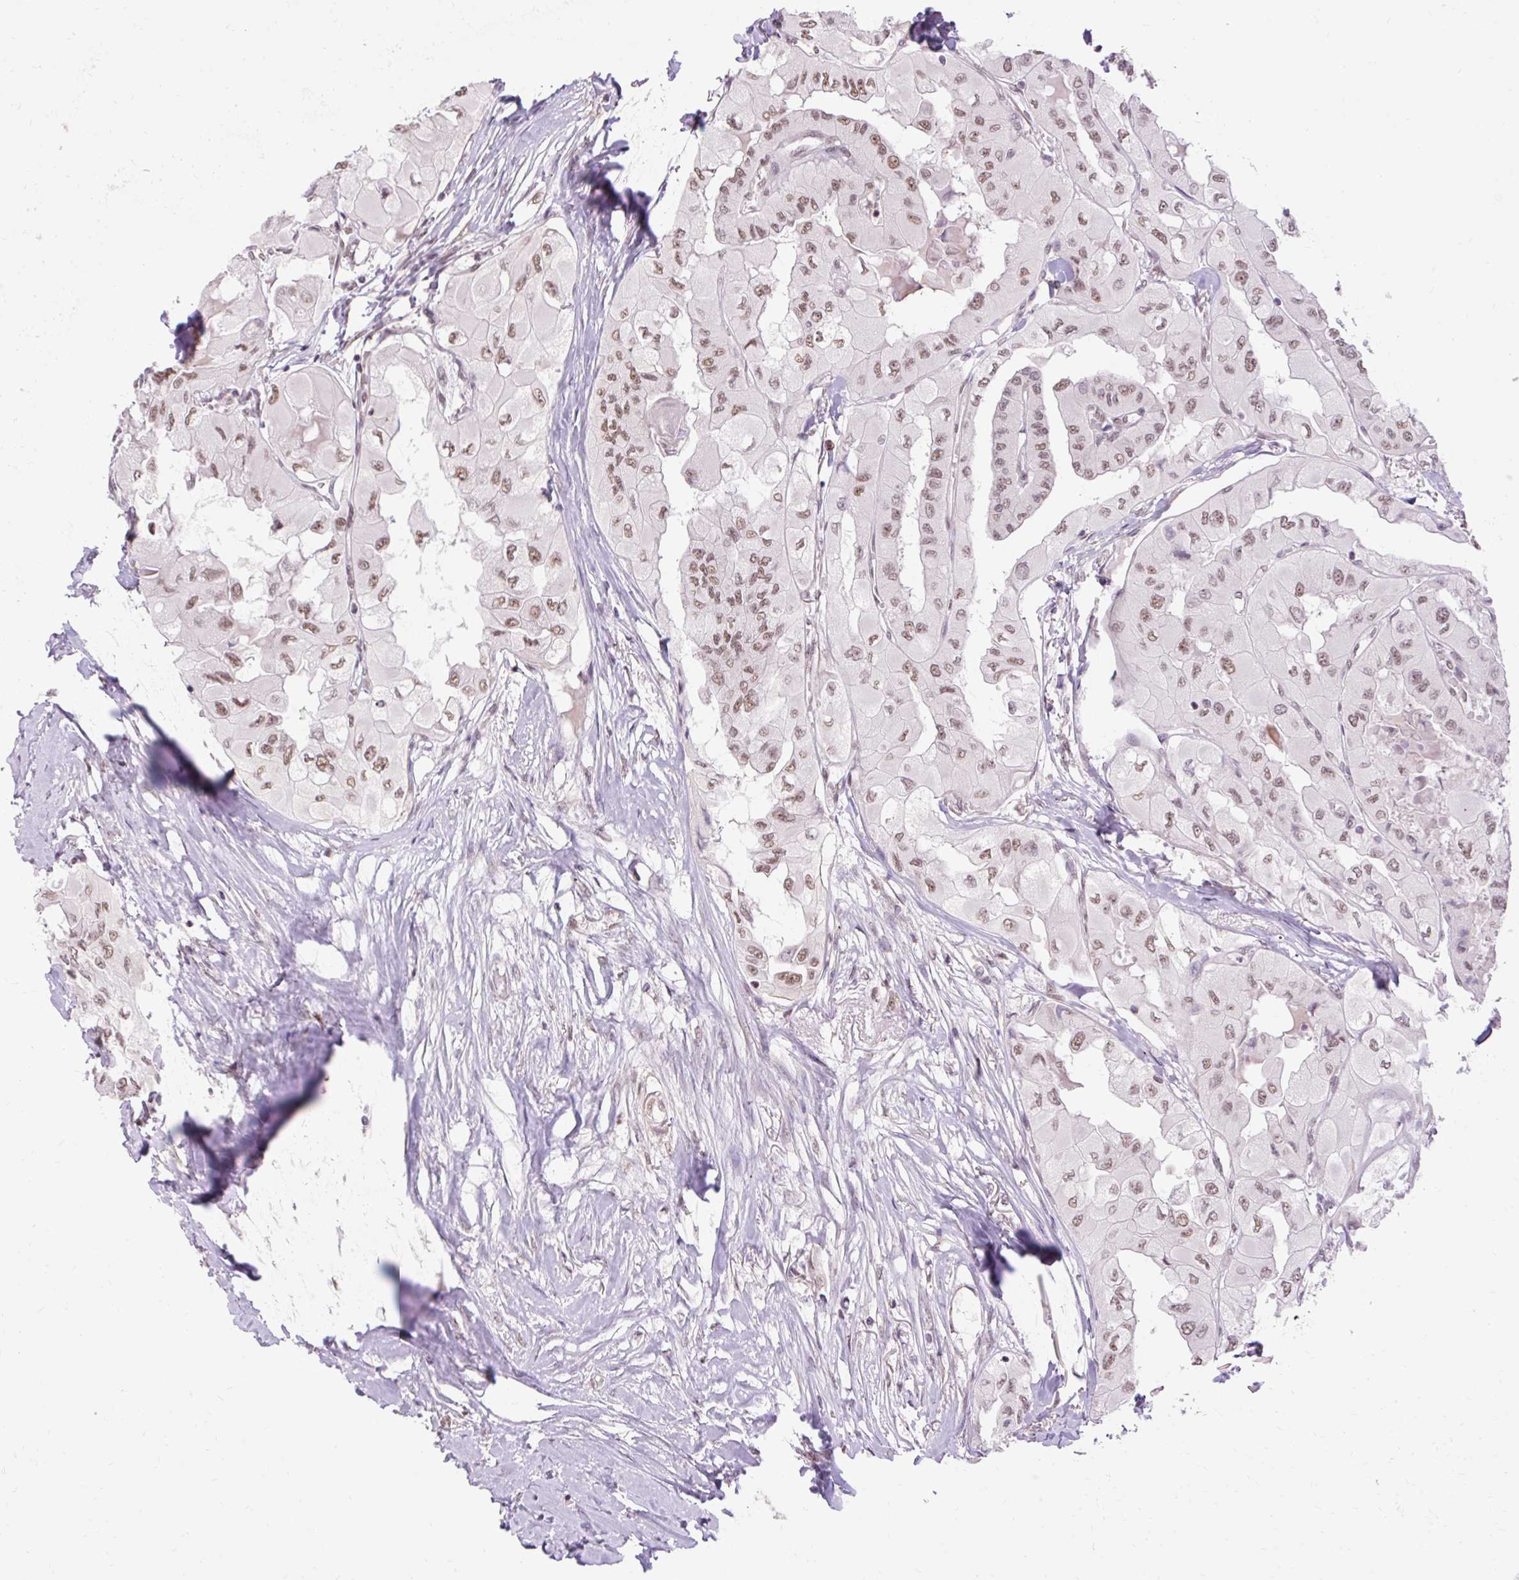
{"staining": {"intensity": "moderate", "quantity": ">75%", "location": "nuclear"}, "tissue": "thyroid cancer", "cell_type": "Tumor cells", "image_type": "cancer", "snomed": [{"axis": "morphology", "description": "Normal tissue, NOS"}, {"axis": "morphology", "description": "Papillary adenocarcinoma, NOS"}, {"axis": "topography", "description": "Thyroid gland"}], "caption": "Moderate nuclear protein positivity is appreciated in about >75% of tumor cells in thyroid cancer.", "gene": "NPIPB12", "patient": {"sex": "female", "age": 59}}